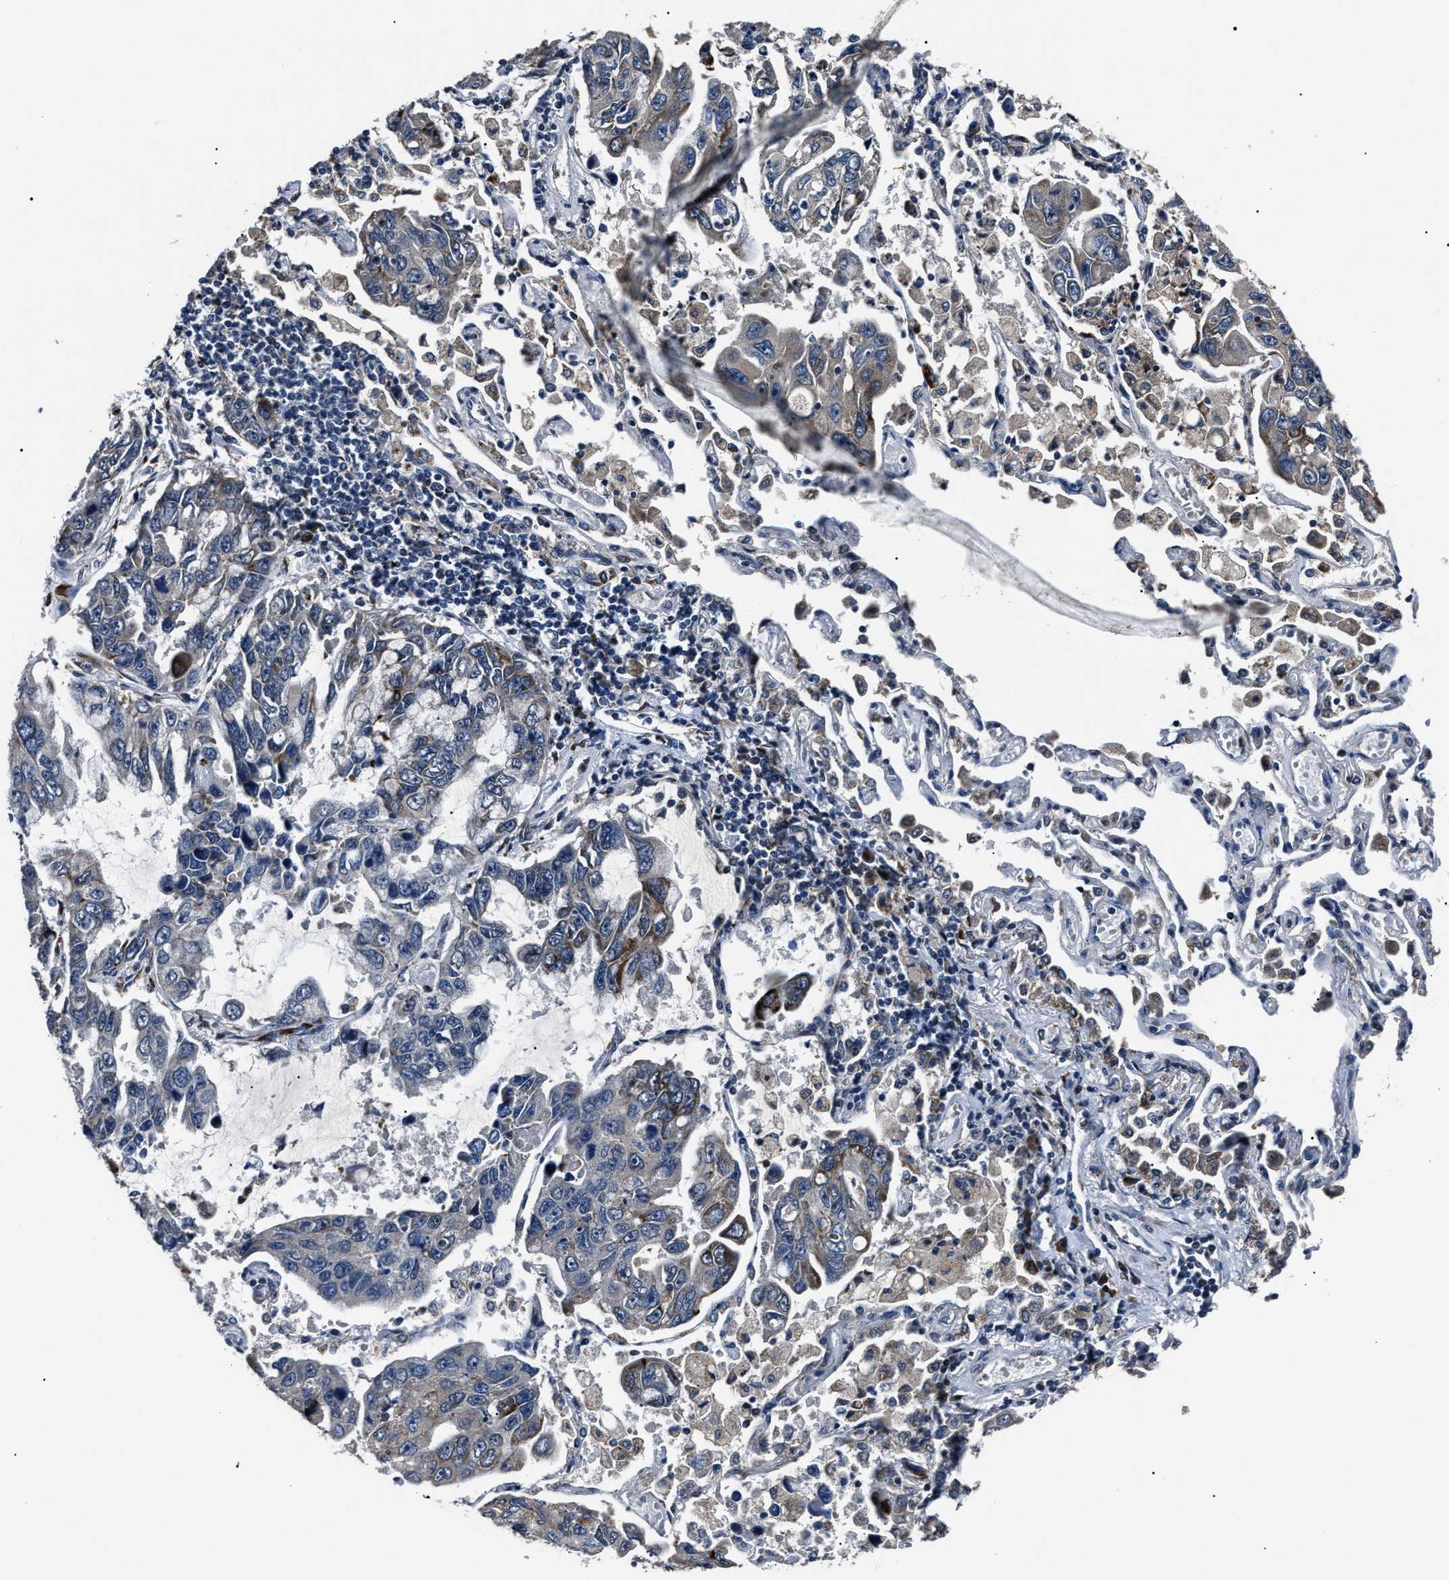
{"staining": {"intensity": "moderate", "quantity": "<25%", "location": "cytoplasmic/membranous"}, "tissue": "lung cancer", "cell_type": "Tumor cells", "image_type": "cancer", "snomed": [{"axis": "morphology", "description": "Adenocarcinoma, NOS"}, {"axis": "topography", "description": "Lung"}], "caption": "This photomicrograph exhibits IHC staining of adenocarcinoma (lung), with low moderate cytoplasmic/membranous positivity in about <25% of tumor cells.", "gene": "LRRC14", "patient": {"sex": "male", "age": 64}}